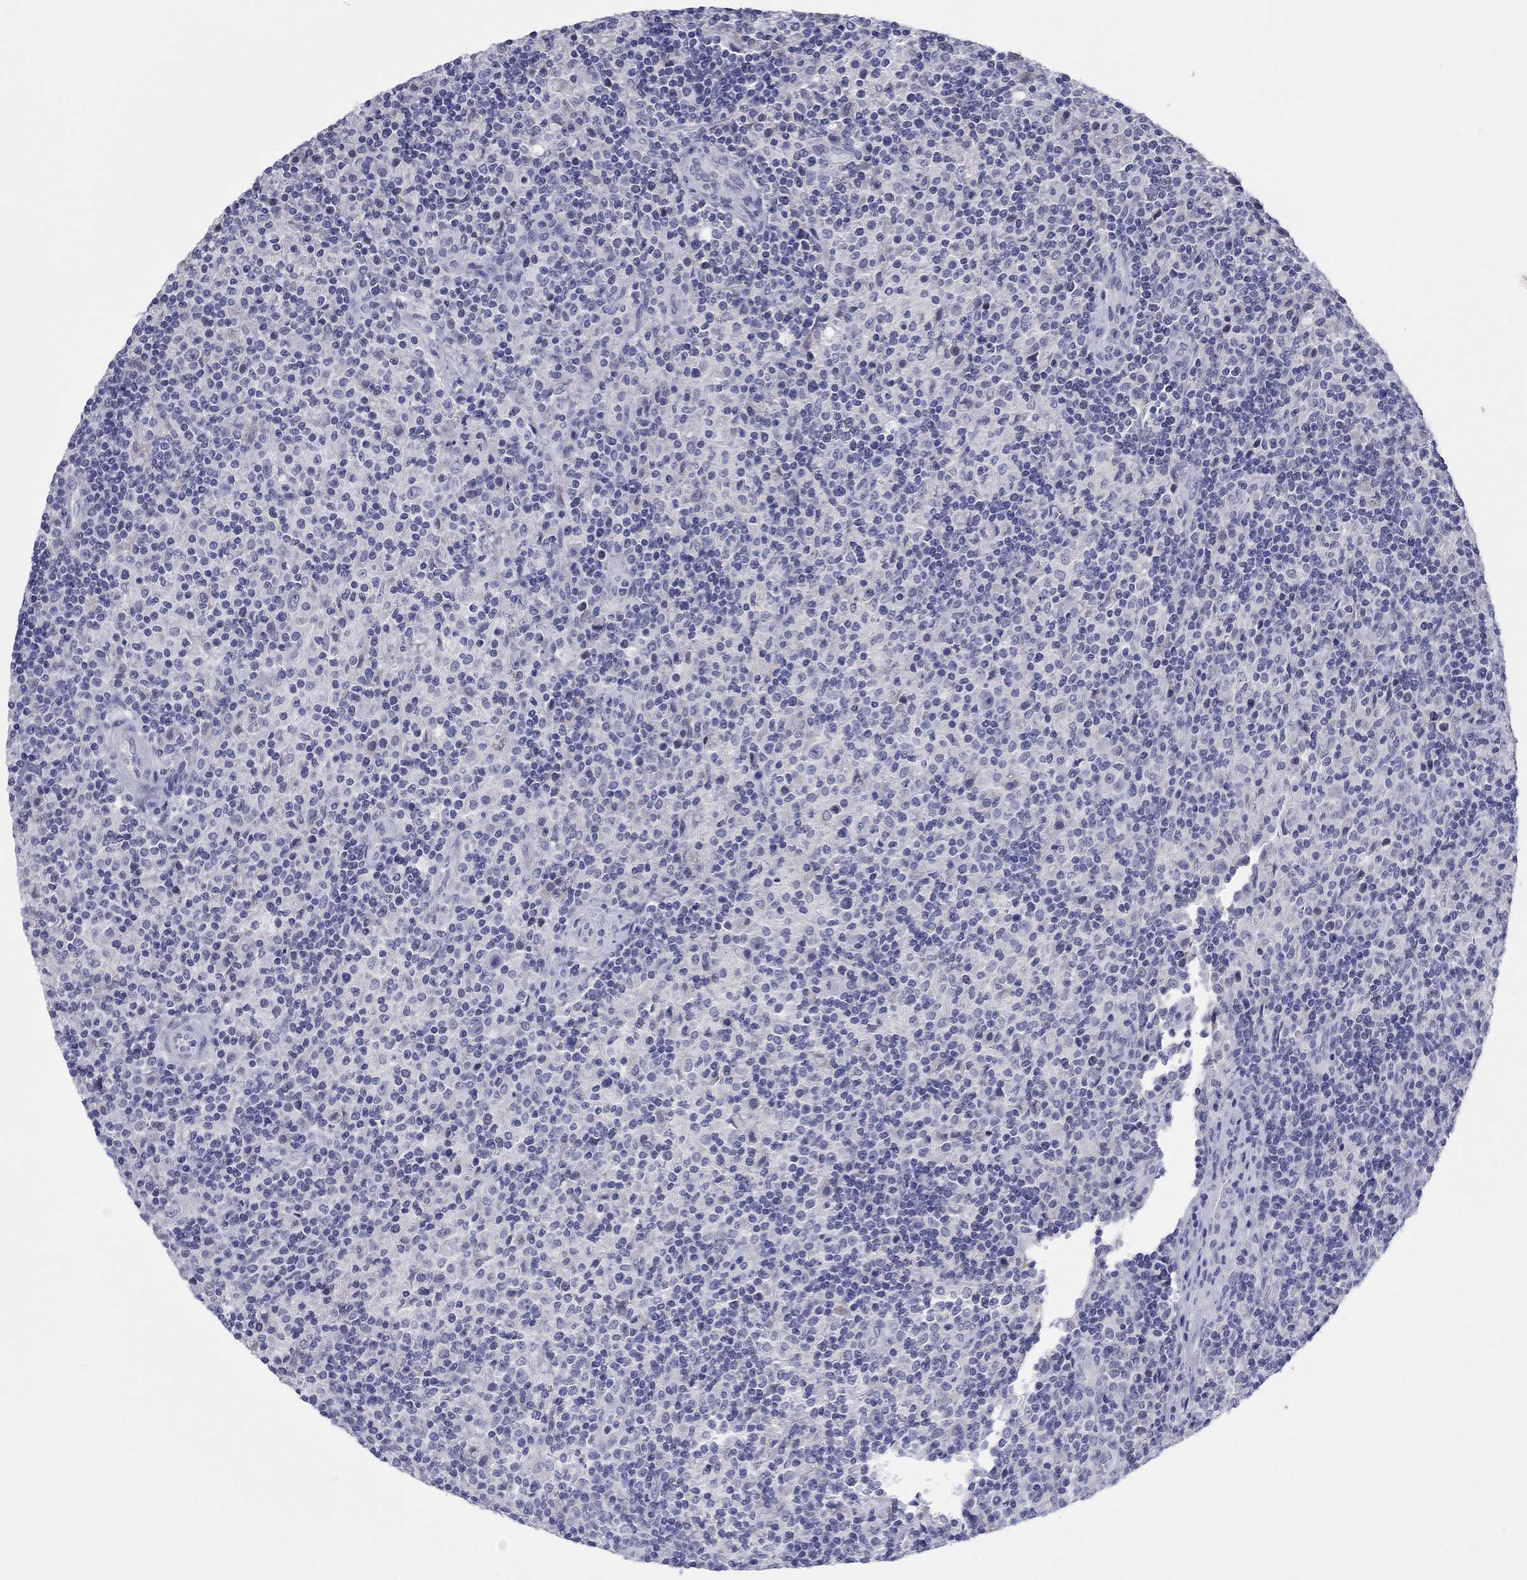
{"staining": {"intensity": "negative", "quantity": "none", "location": "none"}, "tissue": "lymphoma", "cell_type": "Tumor cells", "image_type": "cancer", "snomed": [{"axis": "morphology", "description": "Hodgkin's disease, NOS"}, {"axis": "topography", "description": "Lymph node"}], "caption": "DAB (3,3'-diaminobenzidine) immunohistochemical staining of Hodgkin's disease reveals no significant positivity in tumor cells. (Brightfield microscopy of DAB (3,3'-diaminobenzidine) IHC at high magnification).", "gene": "LRRC4C", "patient": {"sex": "male", "age": 70}}